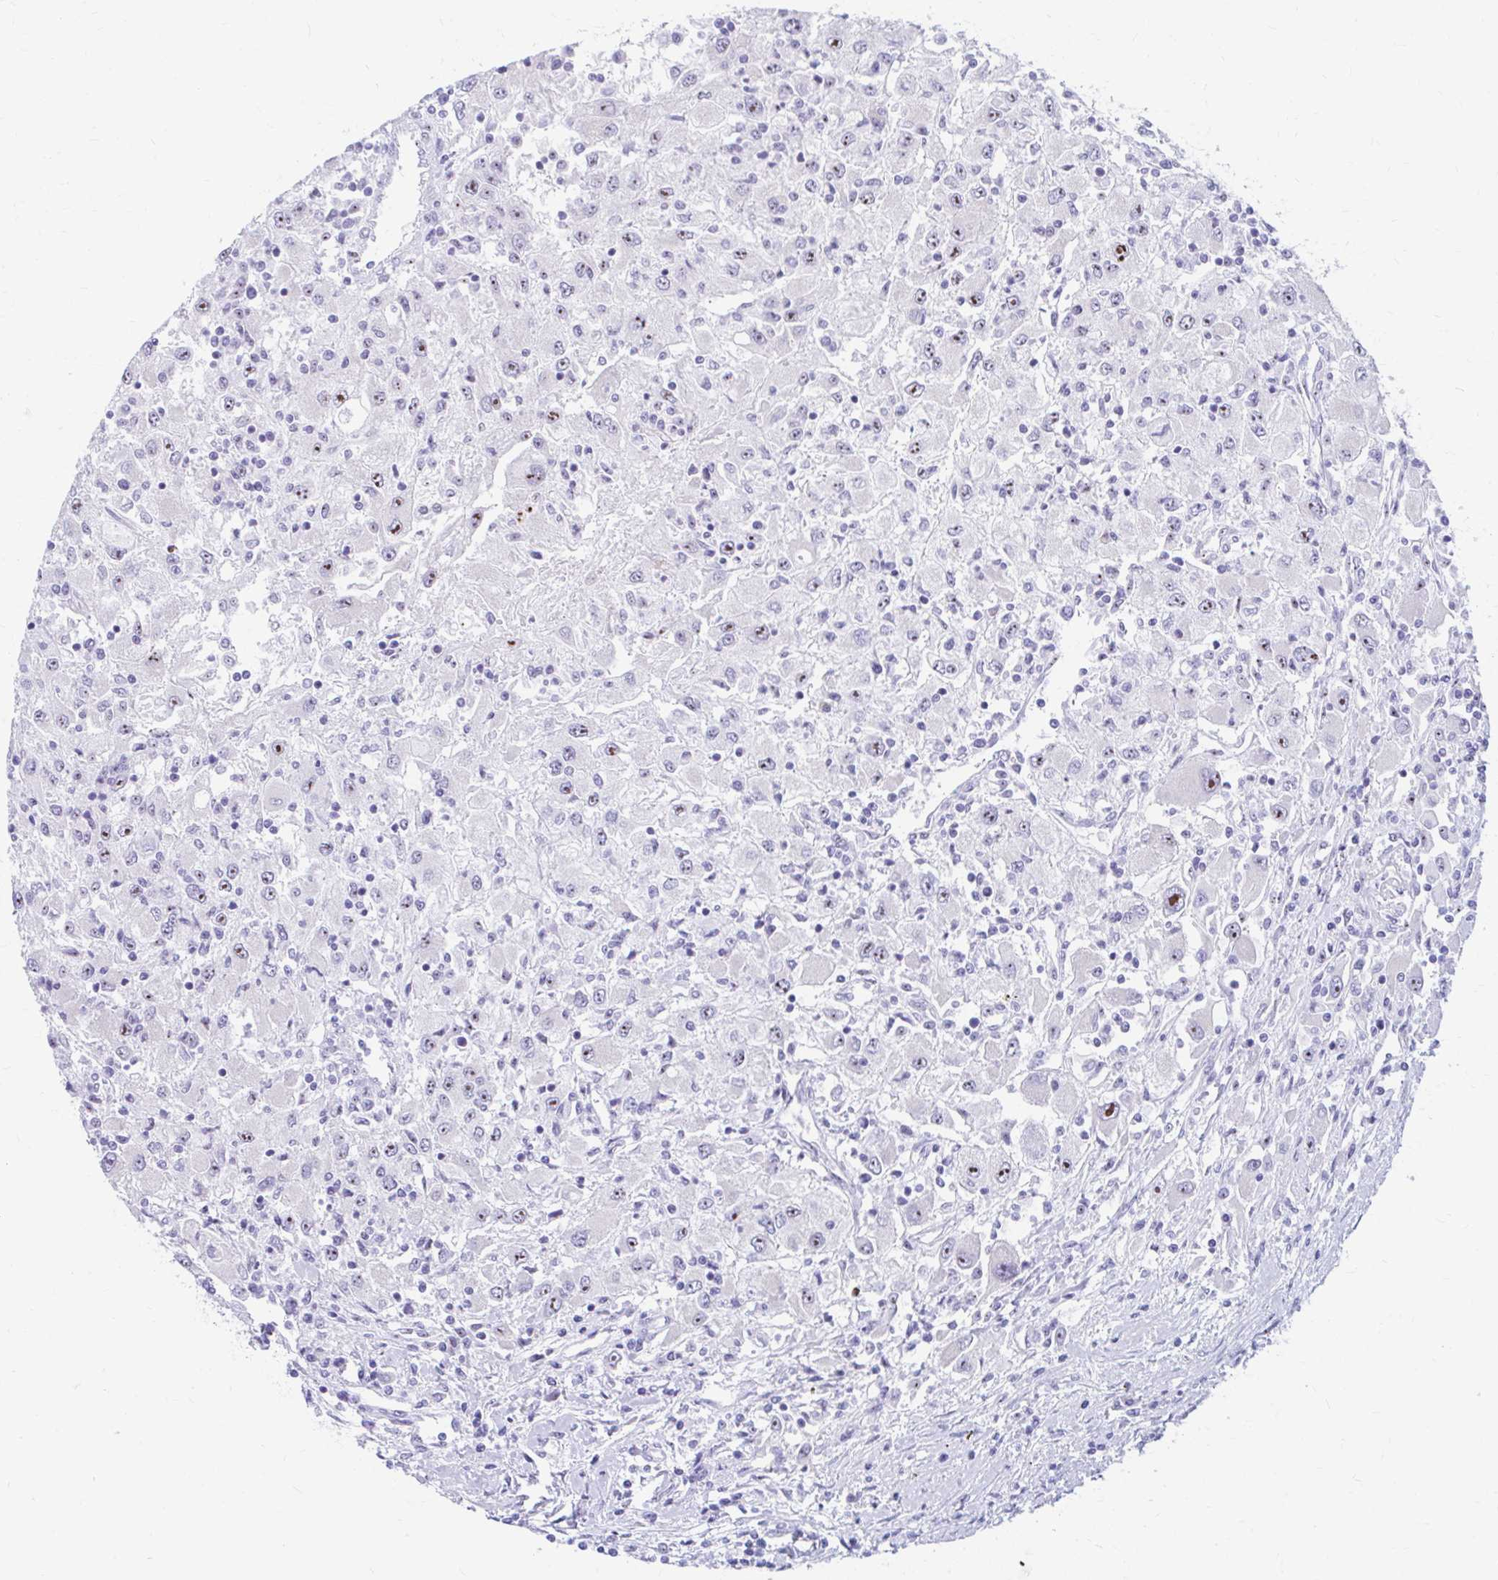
{"staining": {"intensity": "moderate", "quantity": ">75%", "location": "nuclear"}, "tissue": "renal cancer", "cell_type": "Tumor cells", "image_type": "cancer", "snomed": [{"axis": "morphology", "description": "Adenocarcinoma, NOS"}, {"axis": "topography", "description": "Kidney"}], "caption": "Approximately >75% of tumor cells in renal cancer (adenocarcinoma) demonstrate moderate nuclear protein staining as visualized by brown immunohistochemical staining.", "gene": "FTSJ3", "patient": {"sex": "female", "age": 67}}